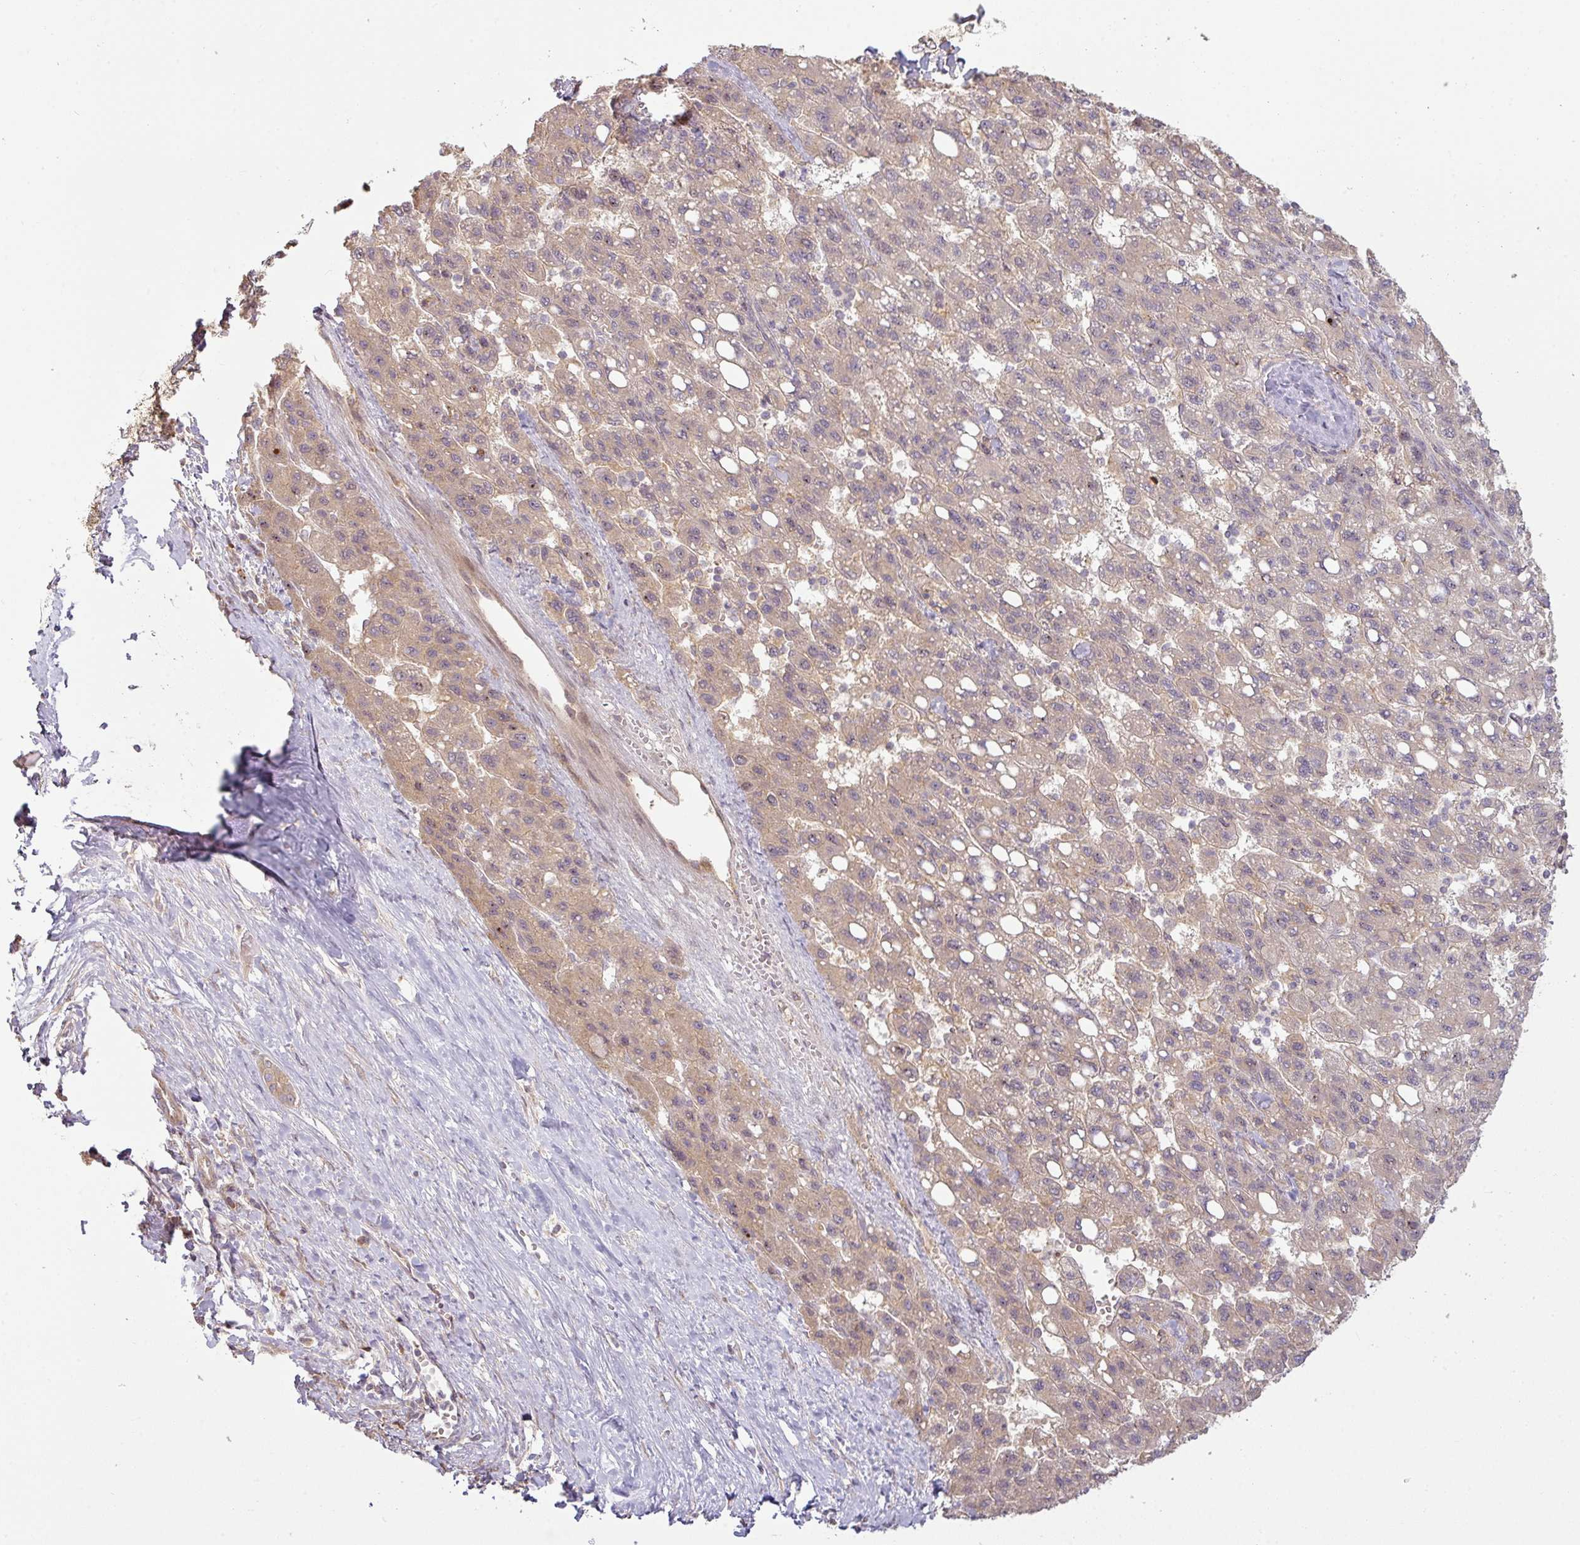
{"staining": {"intensity": "weak", "quantity": "25%-75%", "location": "cytoplasmic/membranous"}, "tissue": "liver cancer", "cell_type": "Tumor cells", "image_type": "cancer", "snomed": [{"axis": "morphology", "description": "Carcinoma, Hepatocellular, NOS"}, {"axis": "topography", "description": "Liver"}], "caption": "Liver cancer (hepatocellular carcinoma) tissue displays weak cytoplasmic/membranous positivity in about 25%-75% of tumor cells, visualized by immunohistochemistry.", "gene": "RNF31", "patient": {"sex": "female", "age": 82}}